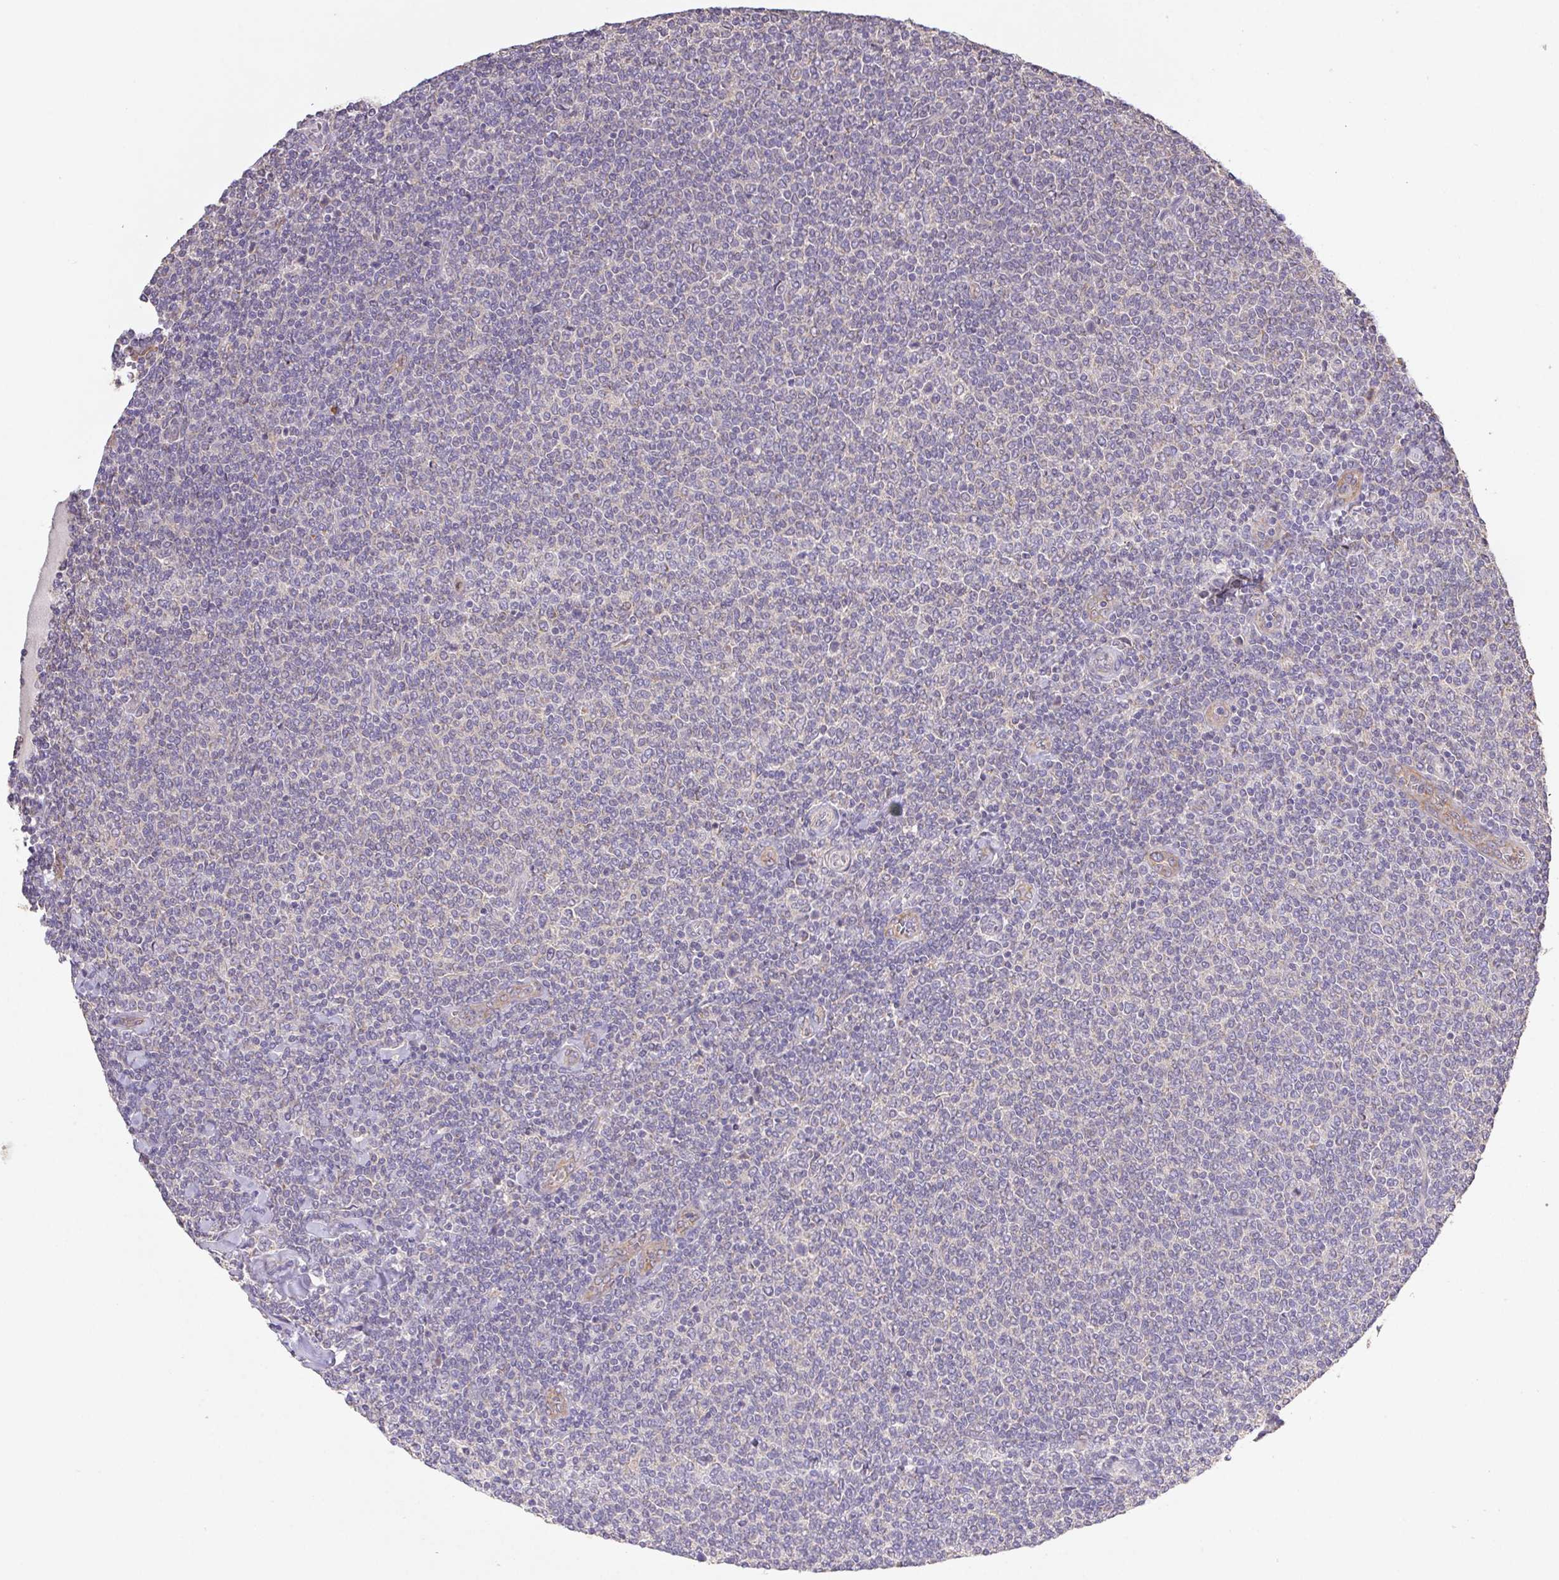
{"staining": {"intensity": "negative", "quantity": "none", "location": "none"}, "tissue": "lymphoma", "cell_type": "Tumor cells", "image_type": "cancer", "snomed": [{"axis": "morphology", "description": "Malignant lymphoma, non-Hodgkin's type, Low grade"}, {"axis": "topography", "description": "Lymph node"}], "caption": "Malignant lymphoma, non-Hodgkin's type (low-grade) was stained to show a protein in brown. There is no significant staining in tumor cells. (DAB immunohistochemistry (IHC) visualized using brightfield microscopy, high magnification).", "gene": "RAB11A", "patient": {"sex": "male", "age": 52}}